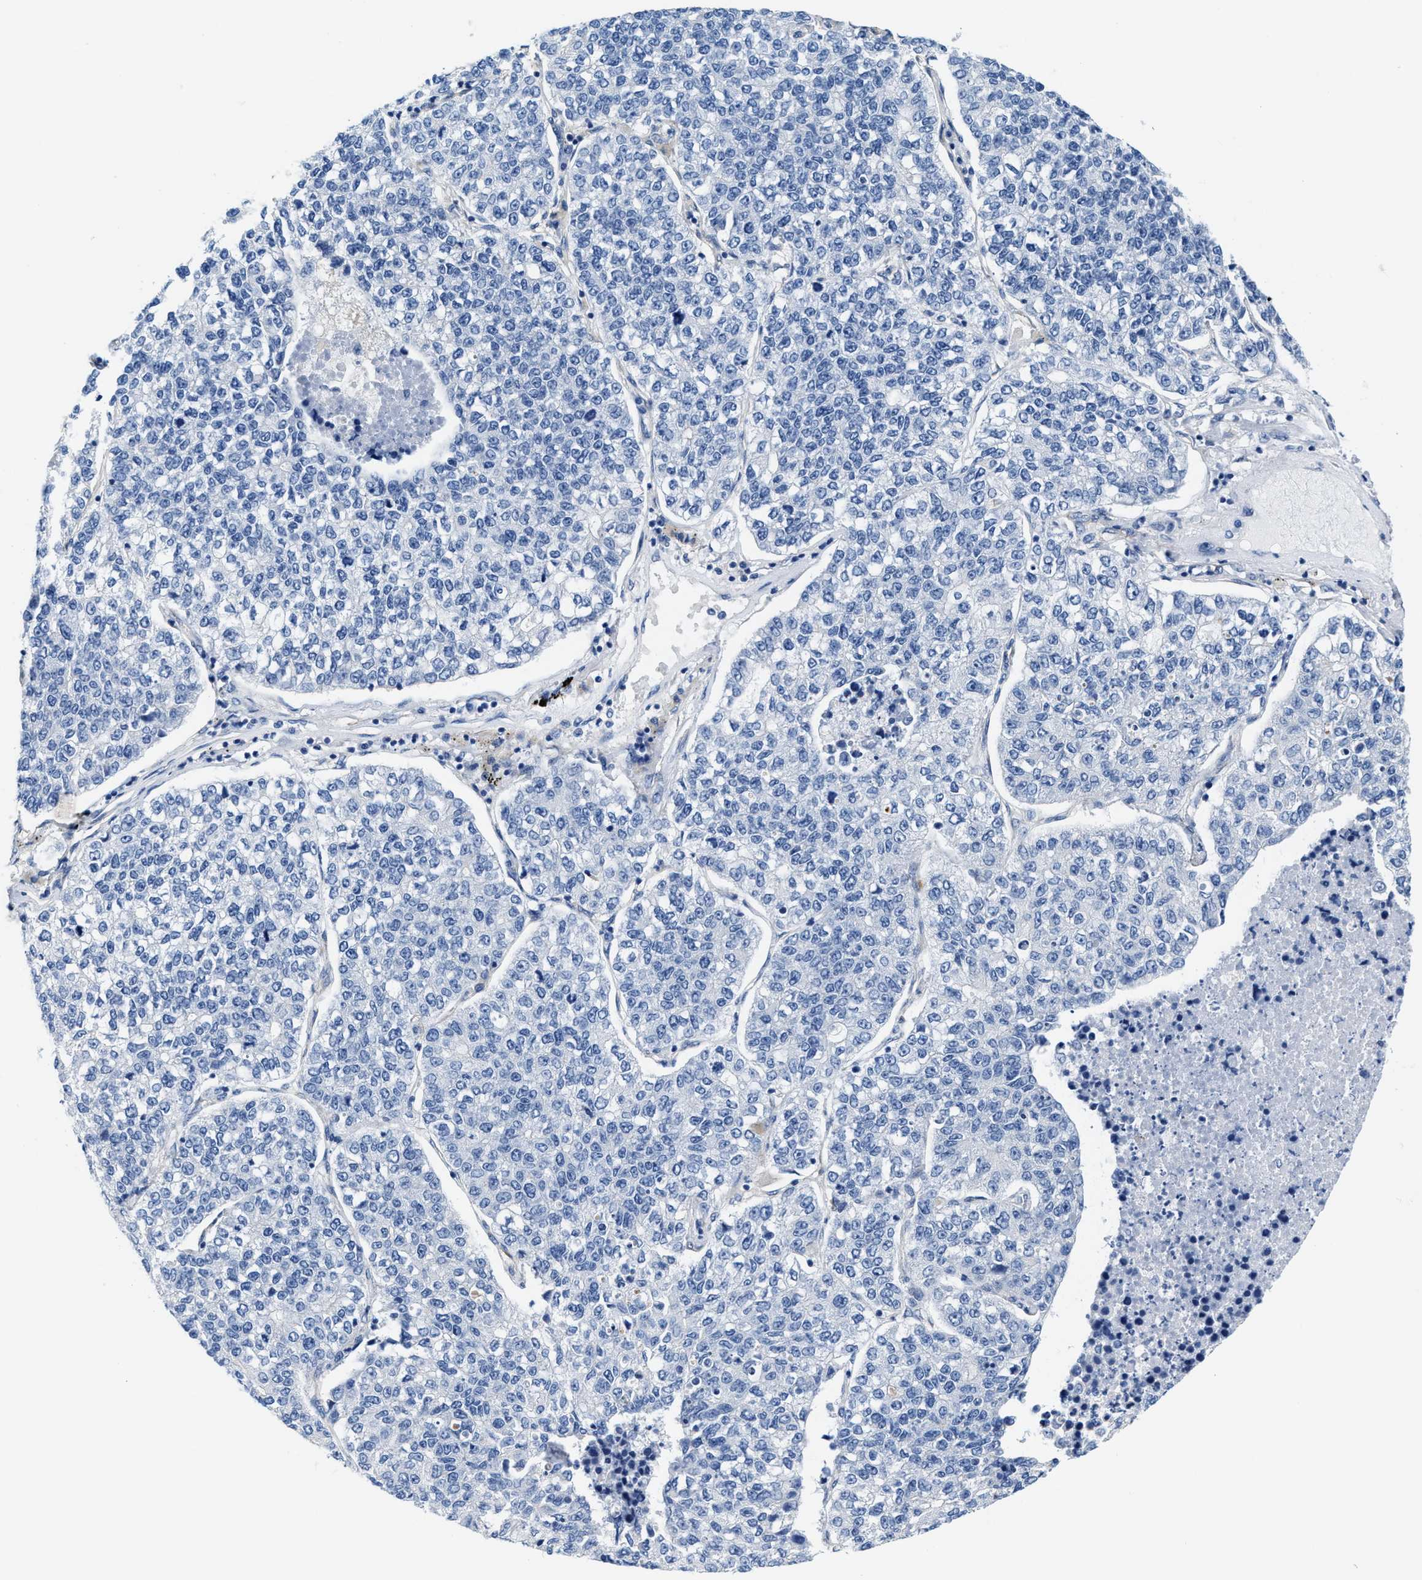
{"staining": {"intensity": "negative", "quantity": "none", "location": "none"}, "tissue": "lung cancer", "cell_type": "Tumor cells", "image_type": "cancer", "snomed": [{"axis": "morphology", "description": "Adenocarcinoma, NOS"}, {"axis": "topography", "description": "Lung"}], "caption": "DAB (3,3'-diaminobenzidine) immunohistochemical staining of lung cancer exhibits no significant staining in tumor cells.", "gene": "DSCAM", "patient": {"sex": "male", "age": 49}}